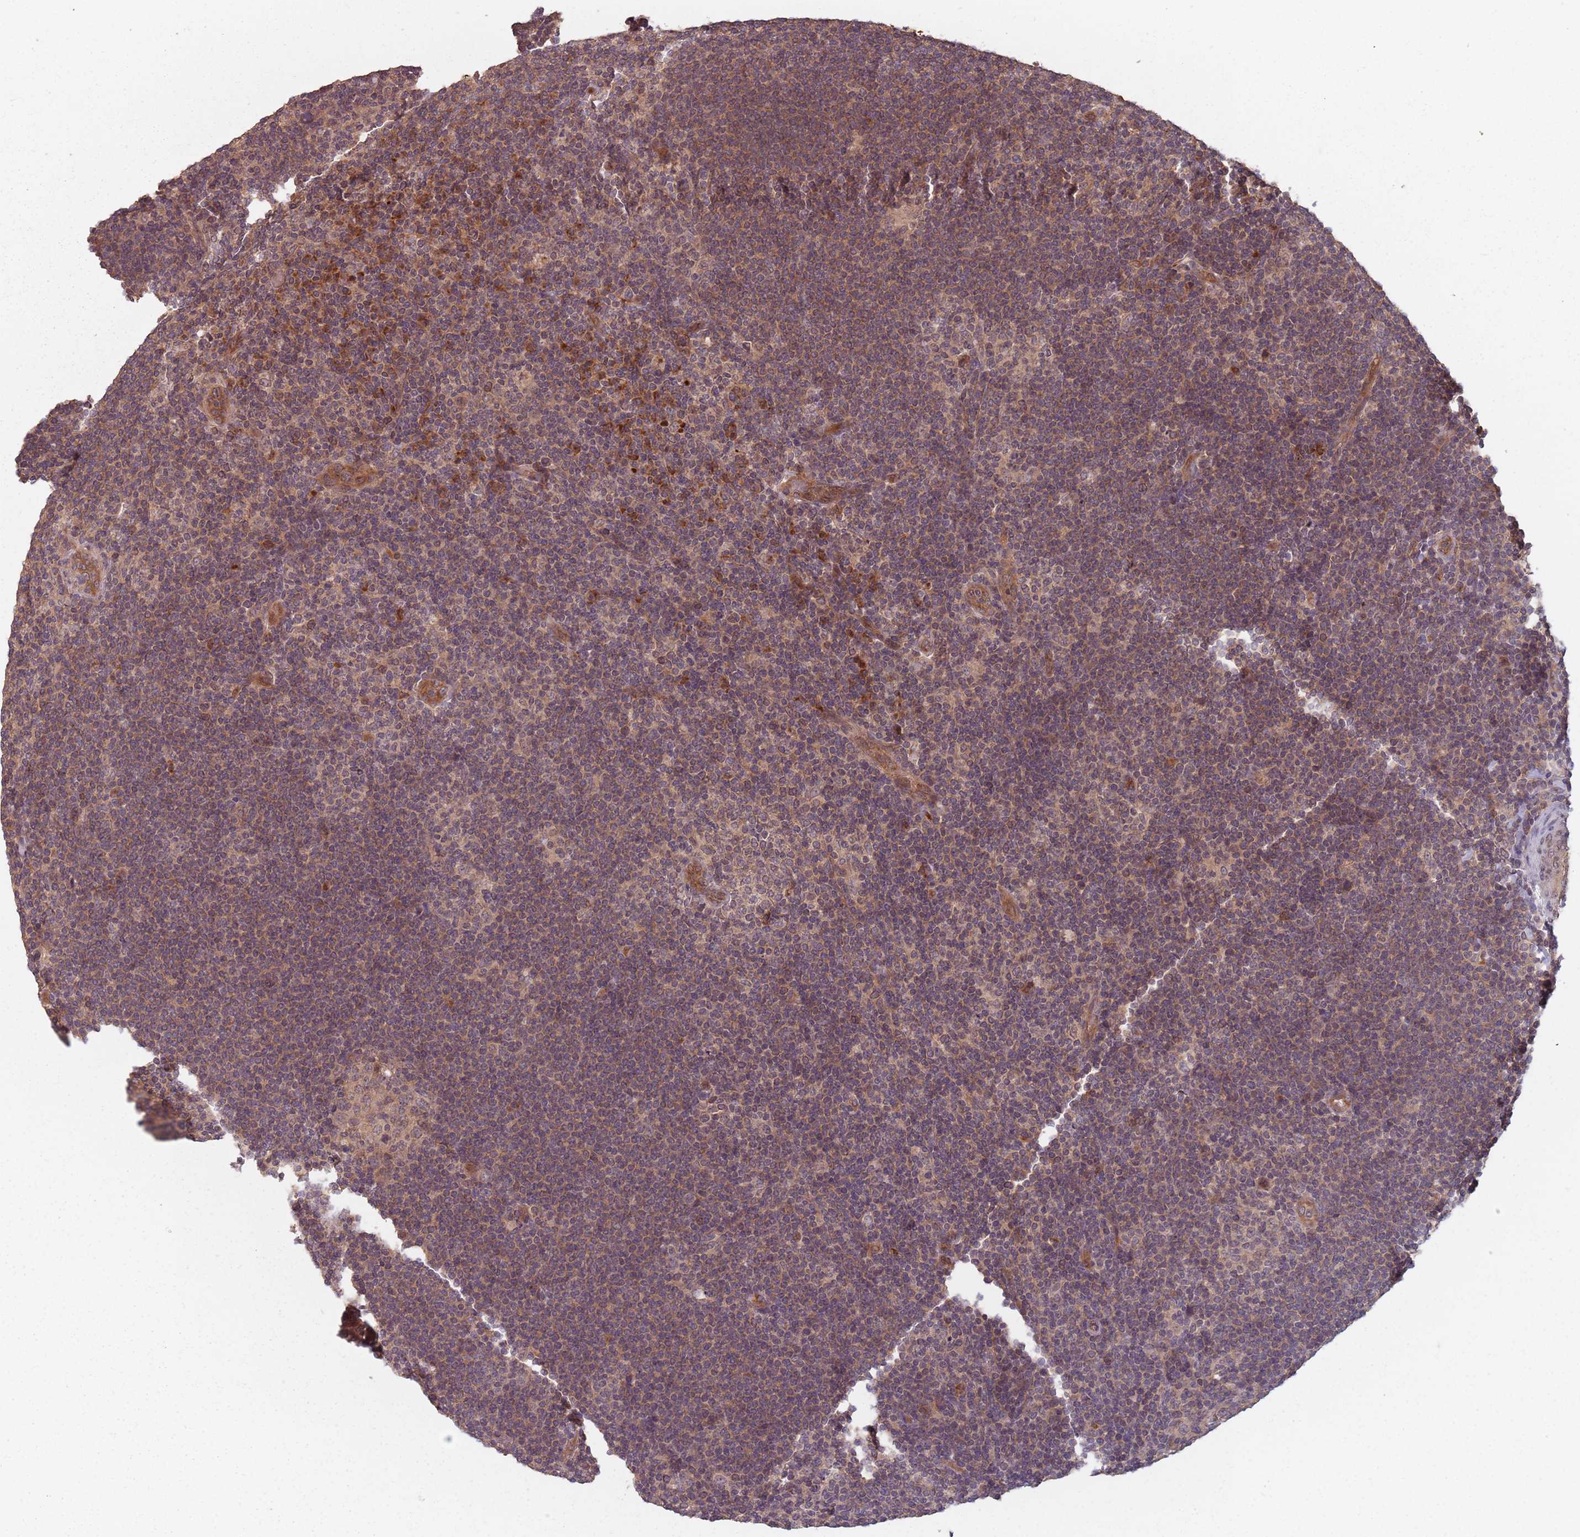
{"staining": {"intensity": "moderate", "quantity": ">75%", "location": "cytoplasmic/membranous"}, "tissue": "lymphoma", "cell_type": "Tumor cells", "image_type": "cancer", "snomed": [{"axis": "morphology", "description": "Hodgkin's disease, NOS"}, {"axis": "topography", "description": "Lymph node"}], "caption": "Hodgkin's disease stained for a protein demonstrates moderate cytoplasmic/membranous positivity in tumor cells.", "gene": "C3orf14", "patient": {"sex": "female", "age": 57}}